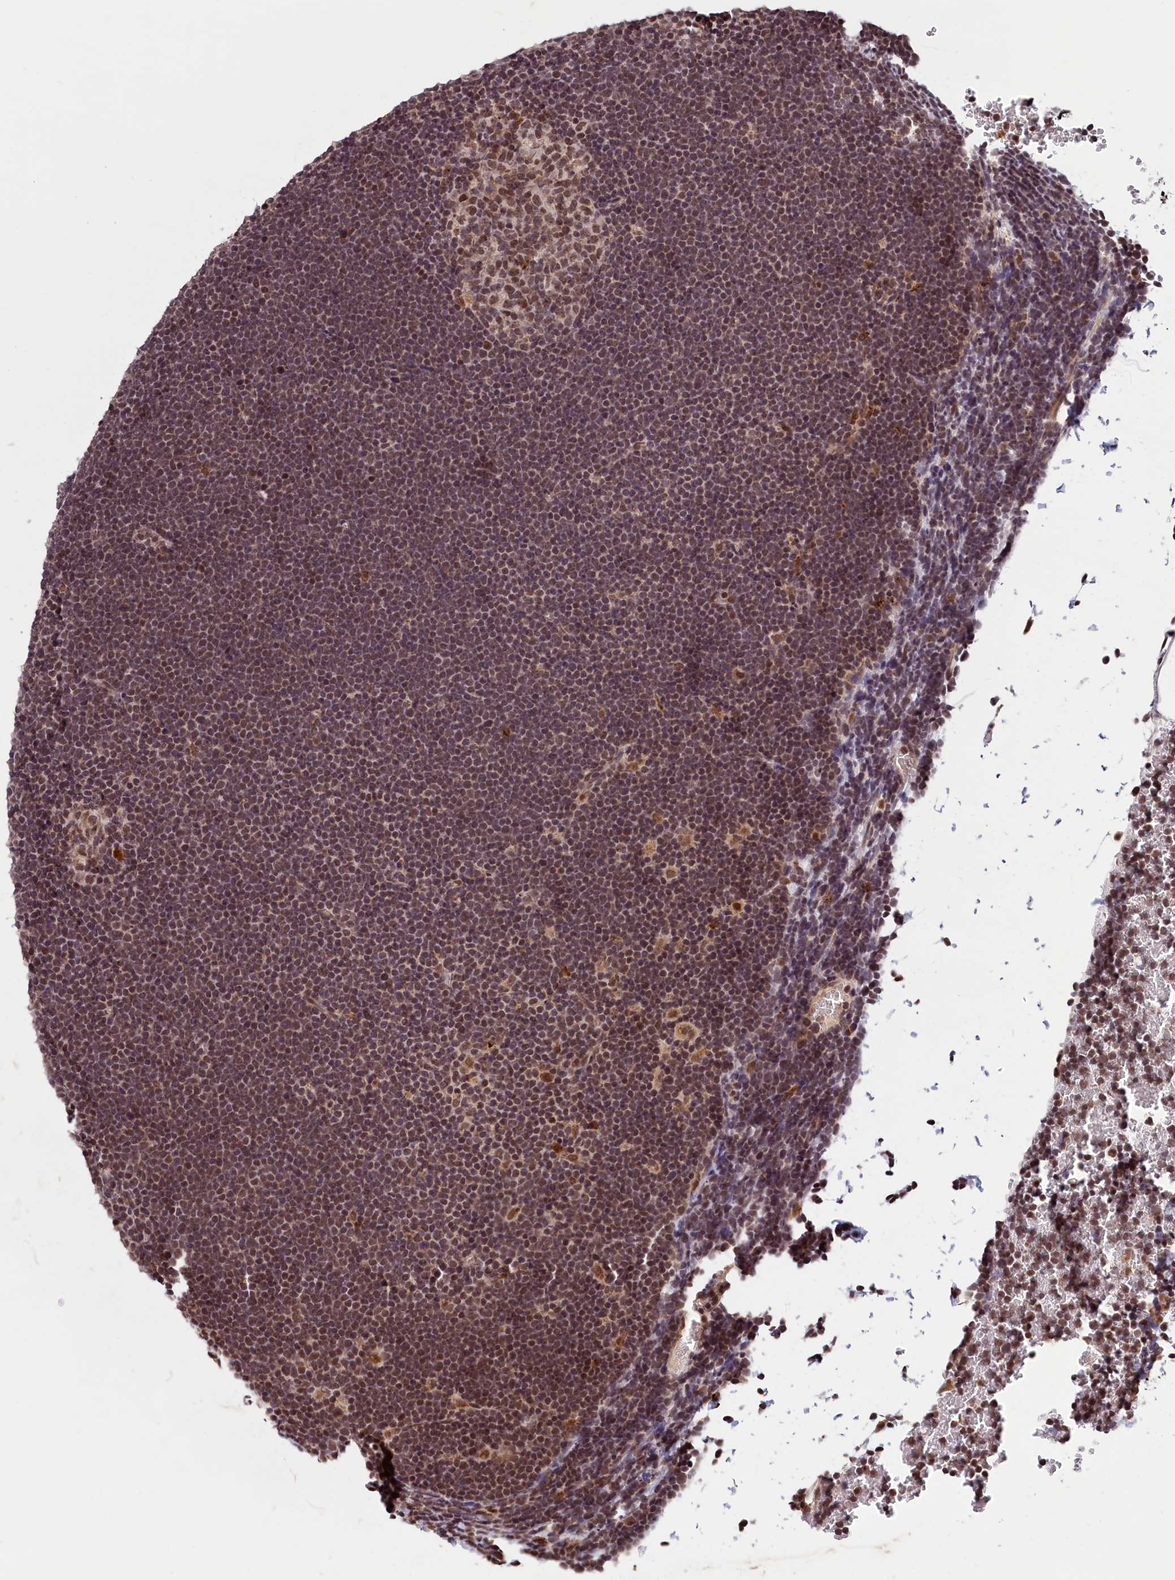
{"staining": {"intensity": "moderate", "quantity": "25%-75%", "location": "nuclear"}, "tissue": "lymphoma", "cell_type": "Tumor cells", "image_type": "cancer", "snomed": [{"axis": "morphology", "description": "Malignant lymphoma, non-Hodgkin's type, High grade"}, {"axis": "topography", "description": "Lymph node"}], "caption": "Moderate nuclear expression for a protein is appreciated in about 25%-75% of tumor cells of lymphoma using immunohistochemistry.", "gene": "KCNK6", "patient": {"sex": "male", "age": 13}}